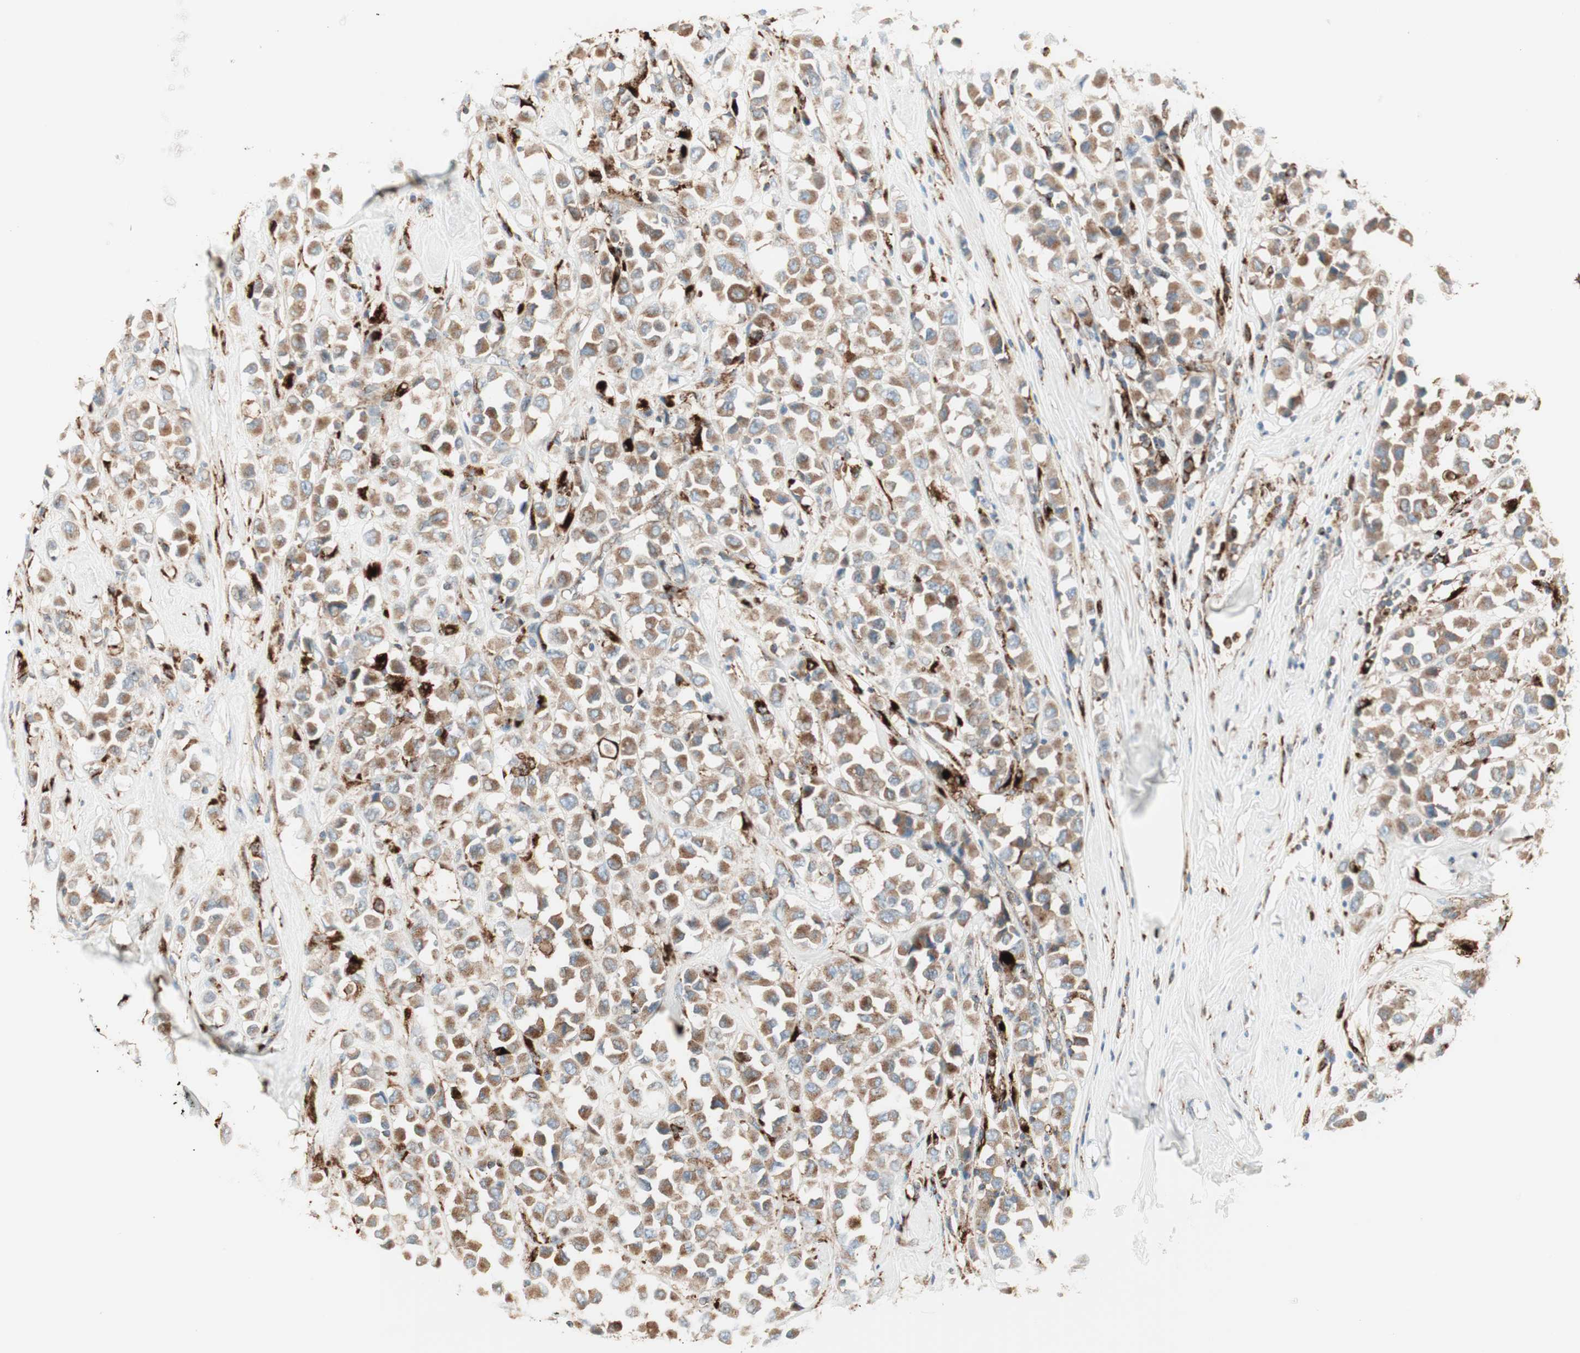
{"staining": {"intensity": "weak", "quantity": ">75%", "location": "cytoplasmic/membranous"}, "tissue": "breast cancer", "cell_type": "Tumor cells", "image_type": "cancer", "snomed": [{"axis": "morphology", "description": "Duct carcinoma"}, {"axis": "topography", "description": "Breast"}], "caption": "Breast cancer stained for a protein demonstrates weak cytoplasmic/membranous positivity in tumor cells. (Brightfield microscopy of DAB IHC at high magnification).", "gene": "ATP6V1G1", "patient": {"sex": "female", "age": 61}}